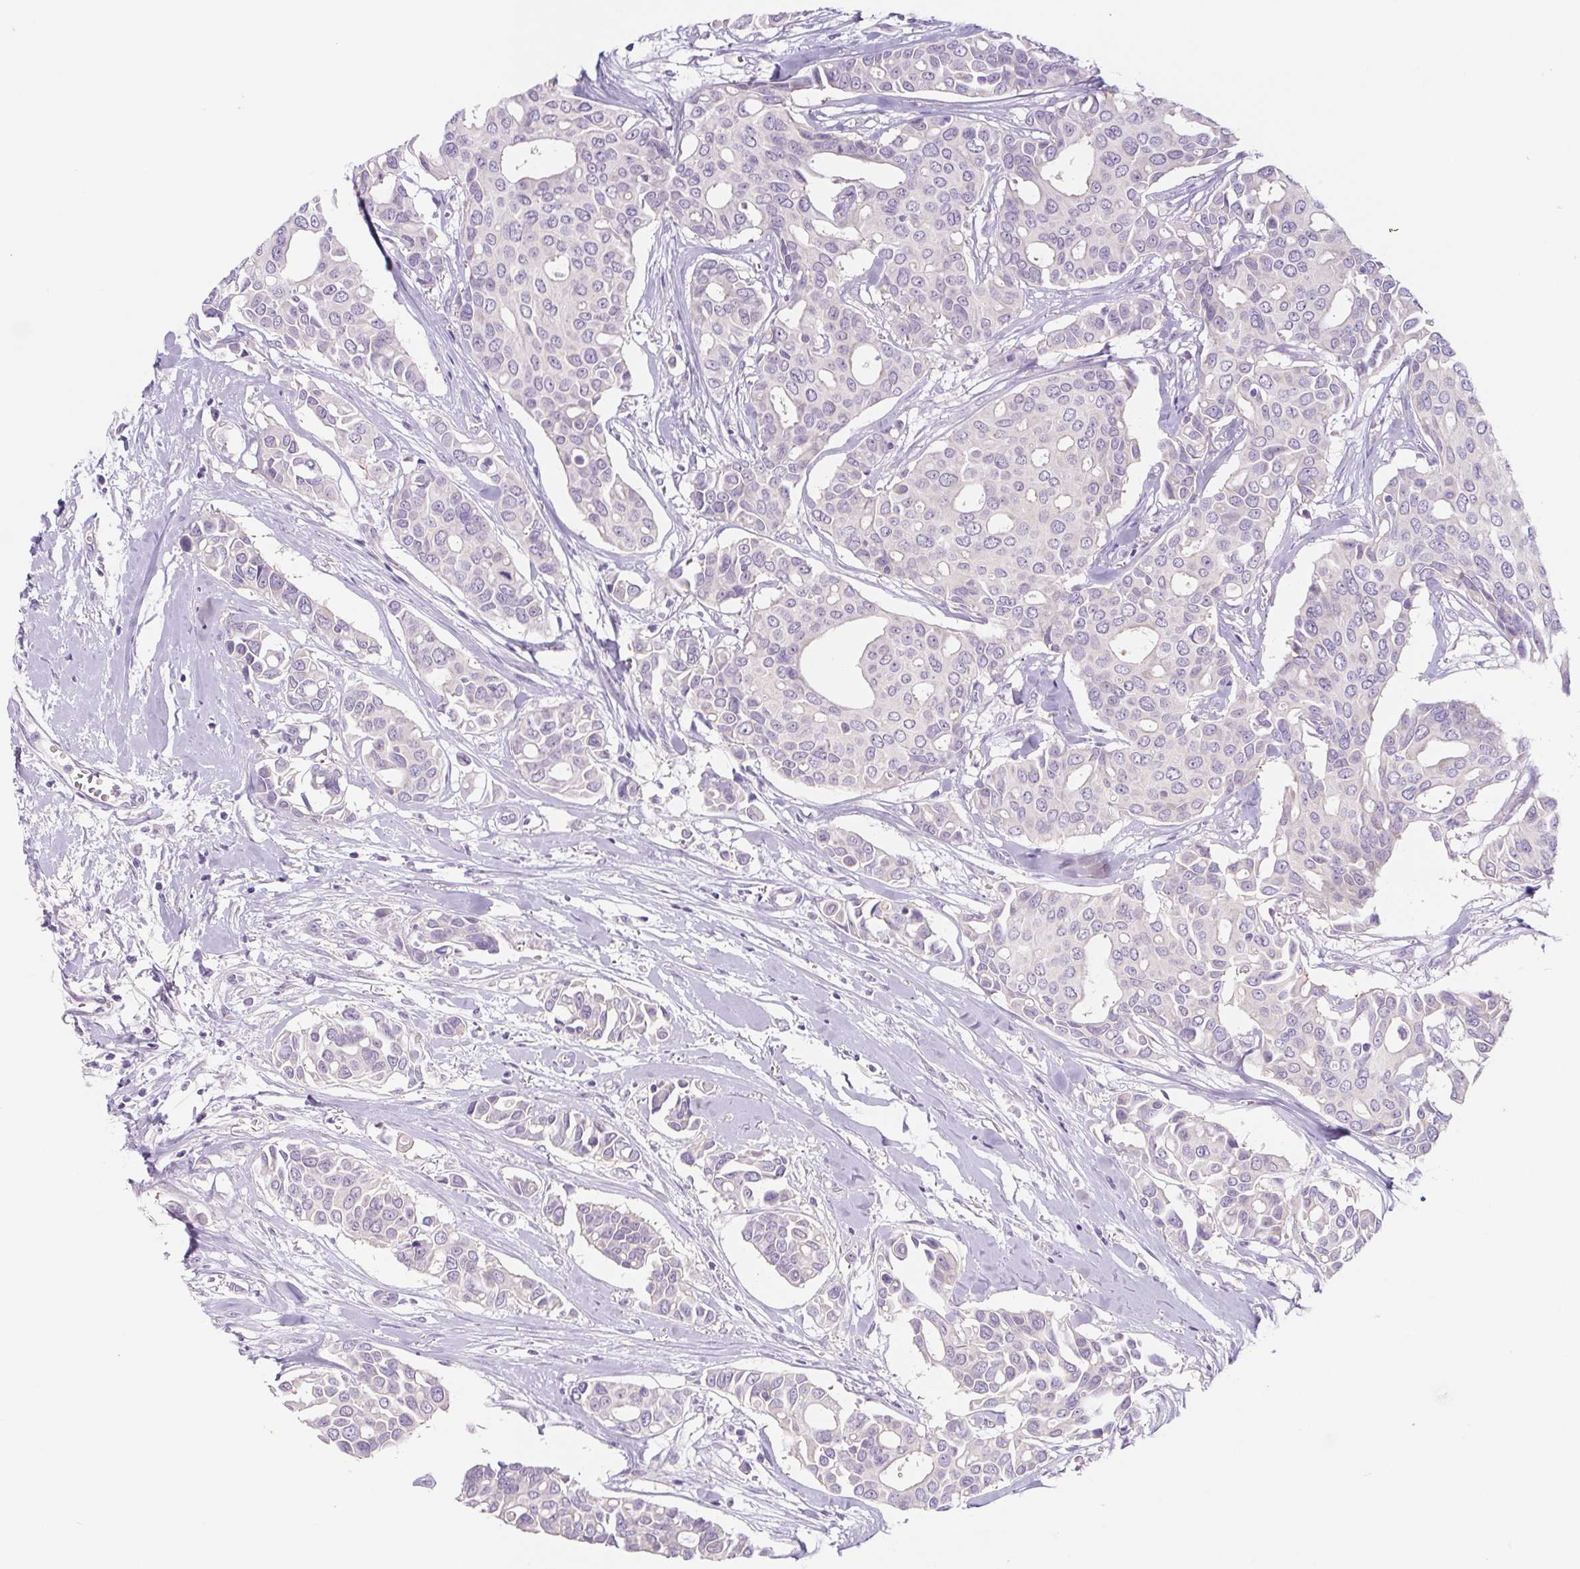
{"staining": {"intensity": "negative", "quantity": "none", "location": "none"}, "tissue": "breast cancer", "cell_type": "Tumor cells", "image_type": "cancer", "snomed": [{"axis": "morphology", "description": "Duct carcinoma"}, {"axis": "topography", "description": "Breast"}], "caption": "Protein analysis of breast cancer demonstrates no significant positivity in tumor cells.", "gene": "DYNC2LI1", "patient": {"sex": "female", "age": 54}}